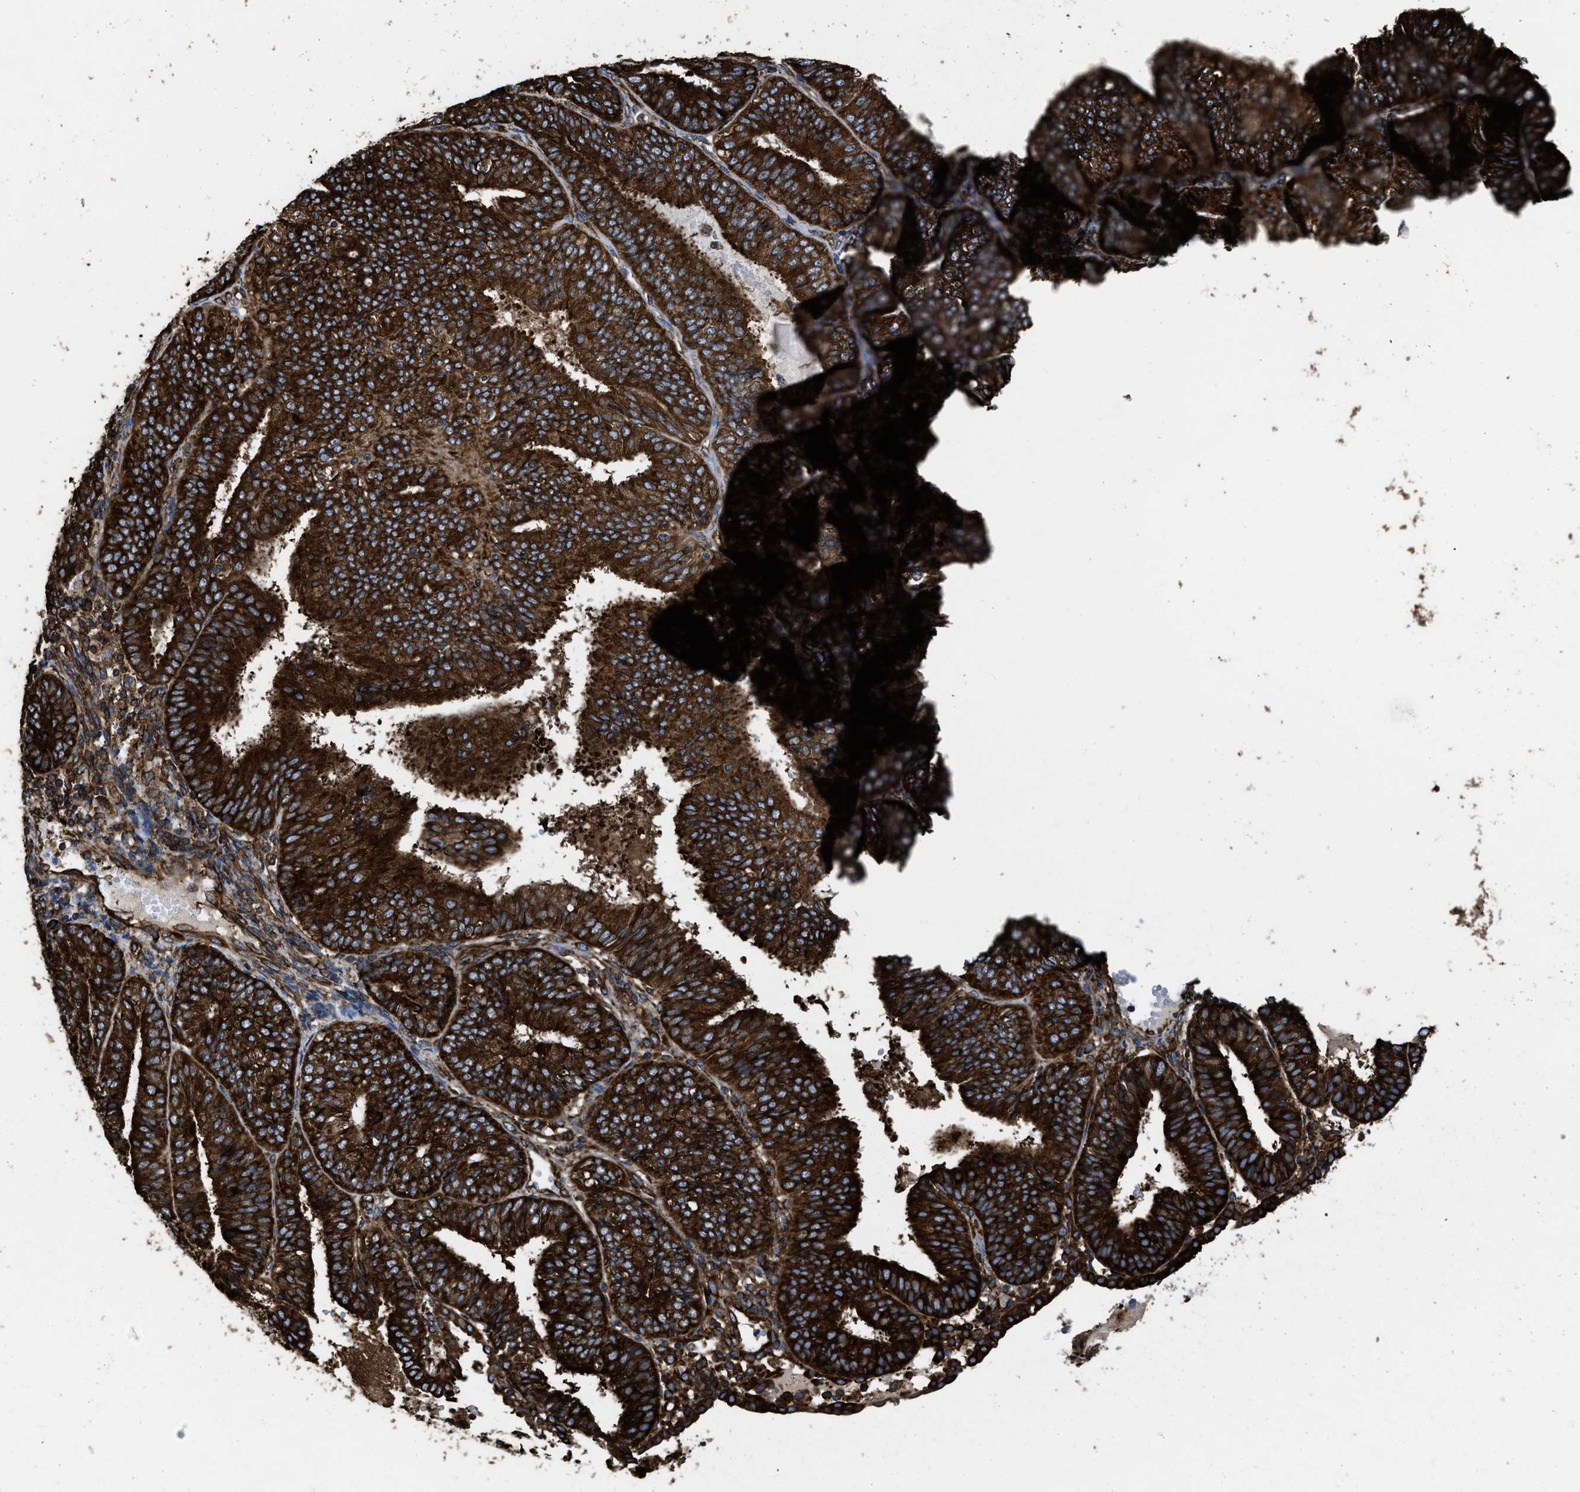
{"staining": {"intensity": "strong", "quantity": ">75%", "location": "cytoplasmic/membranous"}, "tissue": "endometrial cancer", "cell_type": "Tumor cells", "image_type": "cancer", "snomed": [{"axis": "morphology", "description": "Adenocarcinoma, NOS"}, {"axis": "topography", "description": "Endometrium"}], "caption": "Endometrial cancer stained with a protein marker shows strong staining in tumor cells.", "gene": "CAPRIN1", "patient": {"sex": "female", "age": 58}}